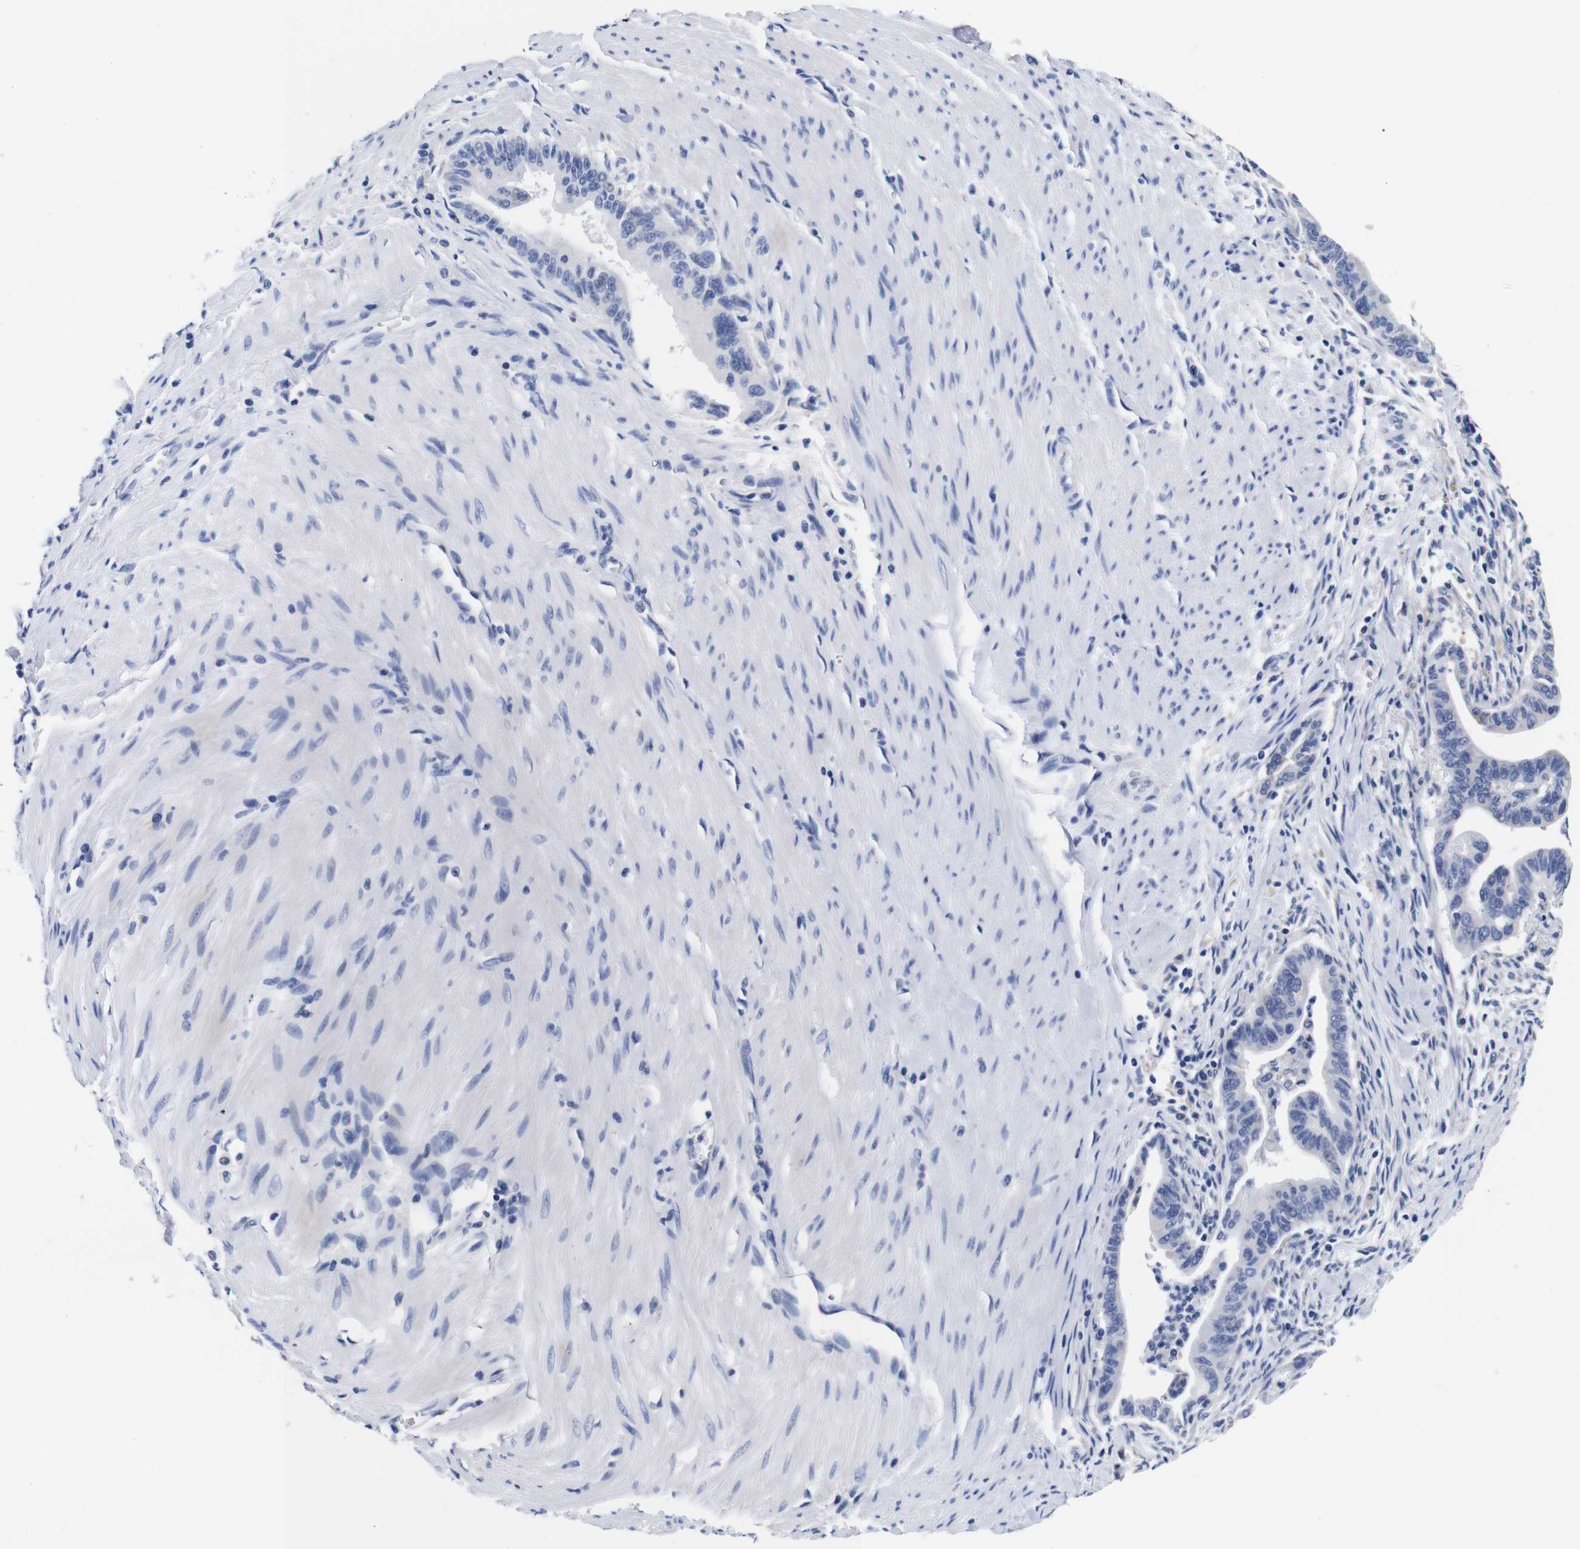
{"staining": {"intensity": "negative", "quantity": "none", "location": "none"}, "tissue": "pancreatic cancer", "cell_type": "Tumor cells", "image_type": "cancer", "snomed": [{"axis": "morphology", "description": "Adenocarcinoma, NOS"}, {"axis": "topography", "description": "Pancreas"}], "caption": "Histopathology image shows no significant protein staining in tumor cells of pancreatic adenocarcinoma.", "gene": "CLEC4G", "patient": {"sex": "male", "age": 70}}